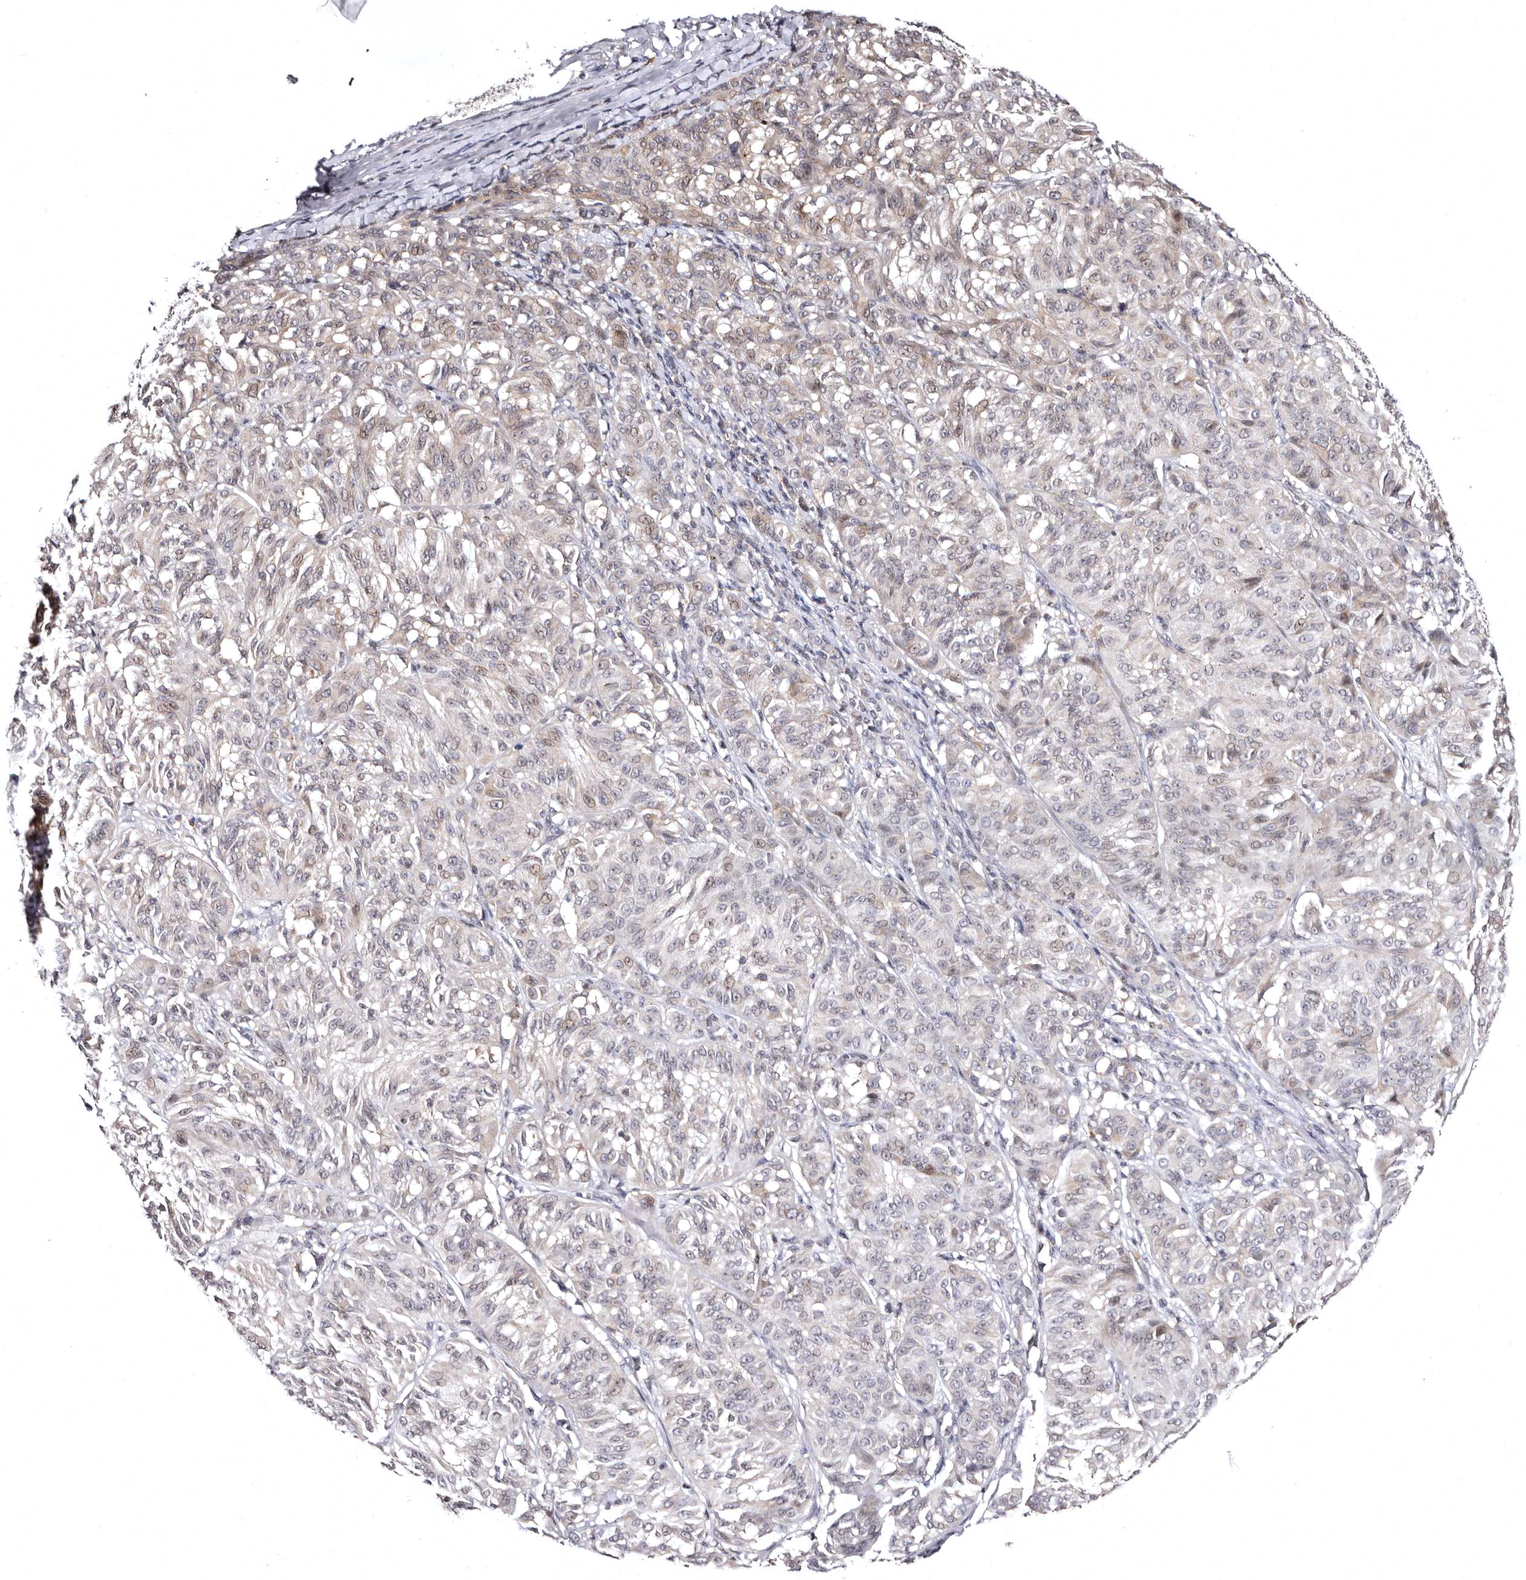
{"staining": {"intensity": "negative", "quantity": "none", "location": "none"}, "tissue": "melanoma", "cell_type": "Tumor cells", "image_type": "cancer", "snomed": [{"axis": "morphology", "description": "Malignant melanoma, NOS"}, {"axis": "topography", "description": "Skin"}], "caption": "Immunohistochemistry (IHC) micrograph of neoplastic tissue: human malignant melanoma stained with DAB (3,3'-diaminobenzidine) reveals no significant protein staining in tumor cells. Nuclei are stained in blue.", "gene": "PHF20L1", "patient": {"sex": "female", "age": 72}}